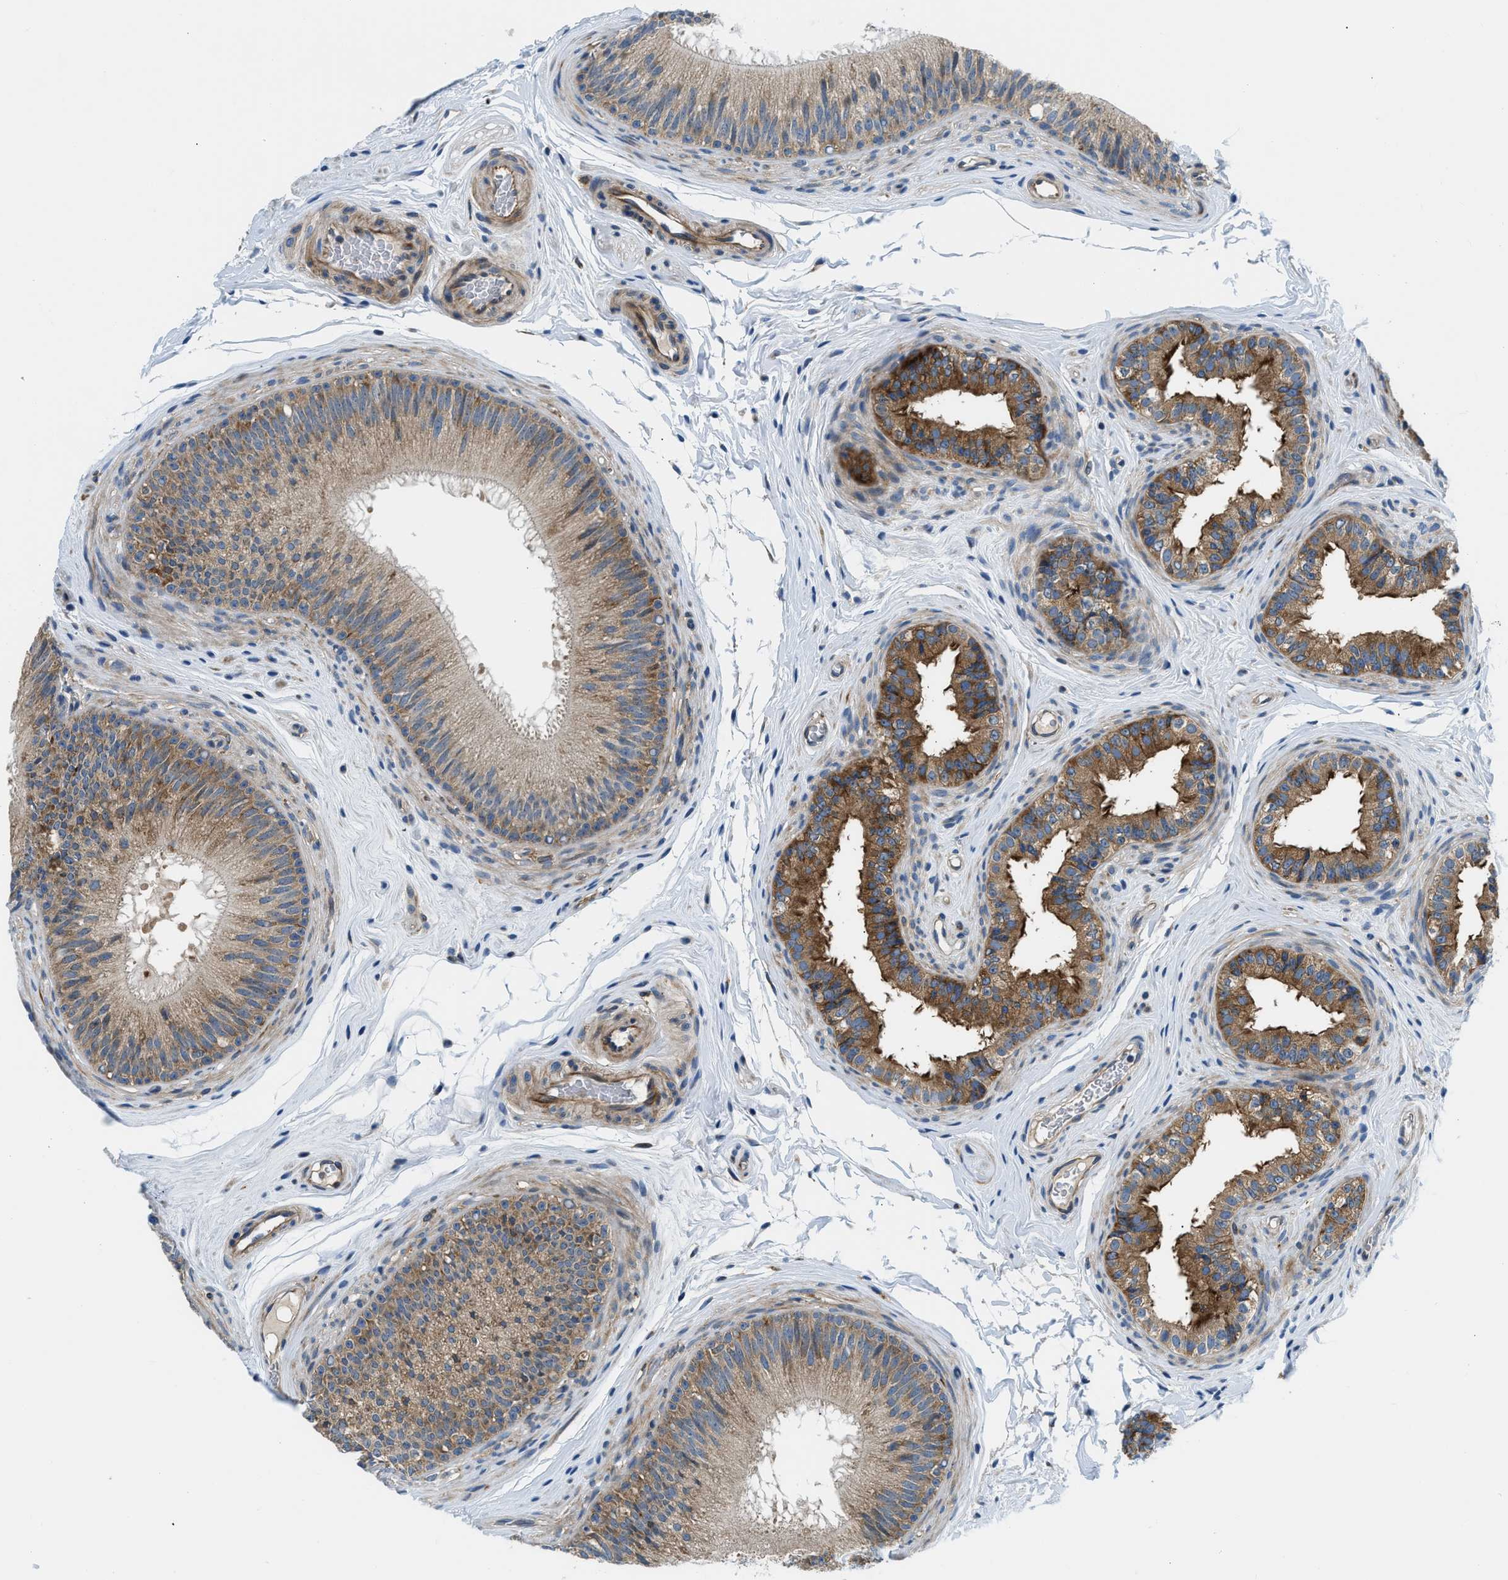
{"staining": {"intensity": "moderate", "quantity": ">75%", "location": "cytoplasmic/membranous"}, "tissue": "epididymis", "cell_type": "Glandular cells", "image_type": "normal", "snomed": [{"axis": "morphology", "description": "Normal tissue, NOS"}, {"axis": "topography", "description": "Testis"}, {"axis": "topography", "description": "Epididymis"}], "caption": "IHC (DAB (3,3'-diaminobenzidine)) staining of normal epididymis reveals moderate cytoplasmic/membranous protein positivity in about >75% of glandular cells.", "gene": "LPIN2", "patient": {"sex": "male", "age": 36}}